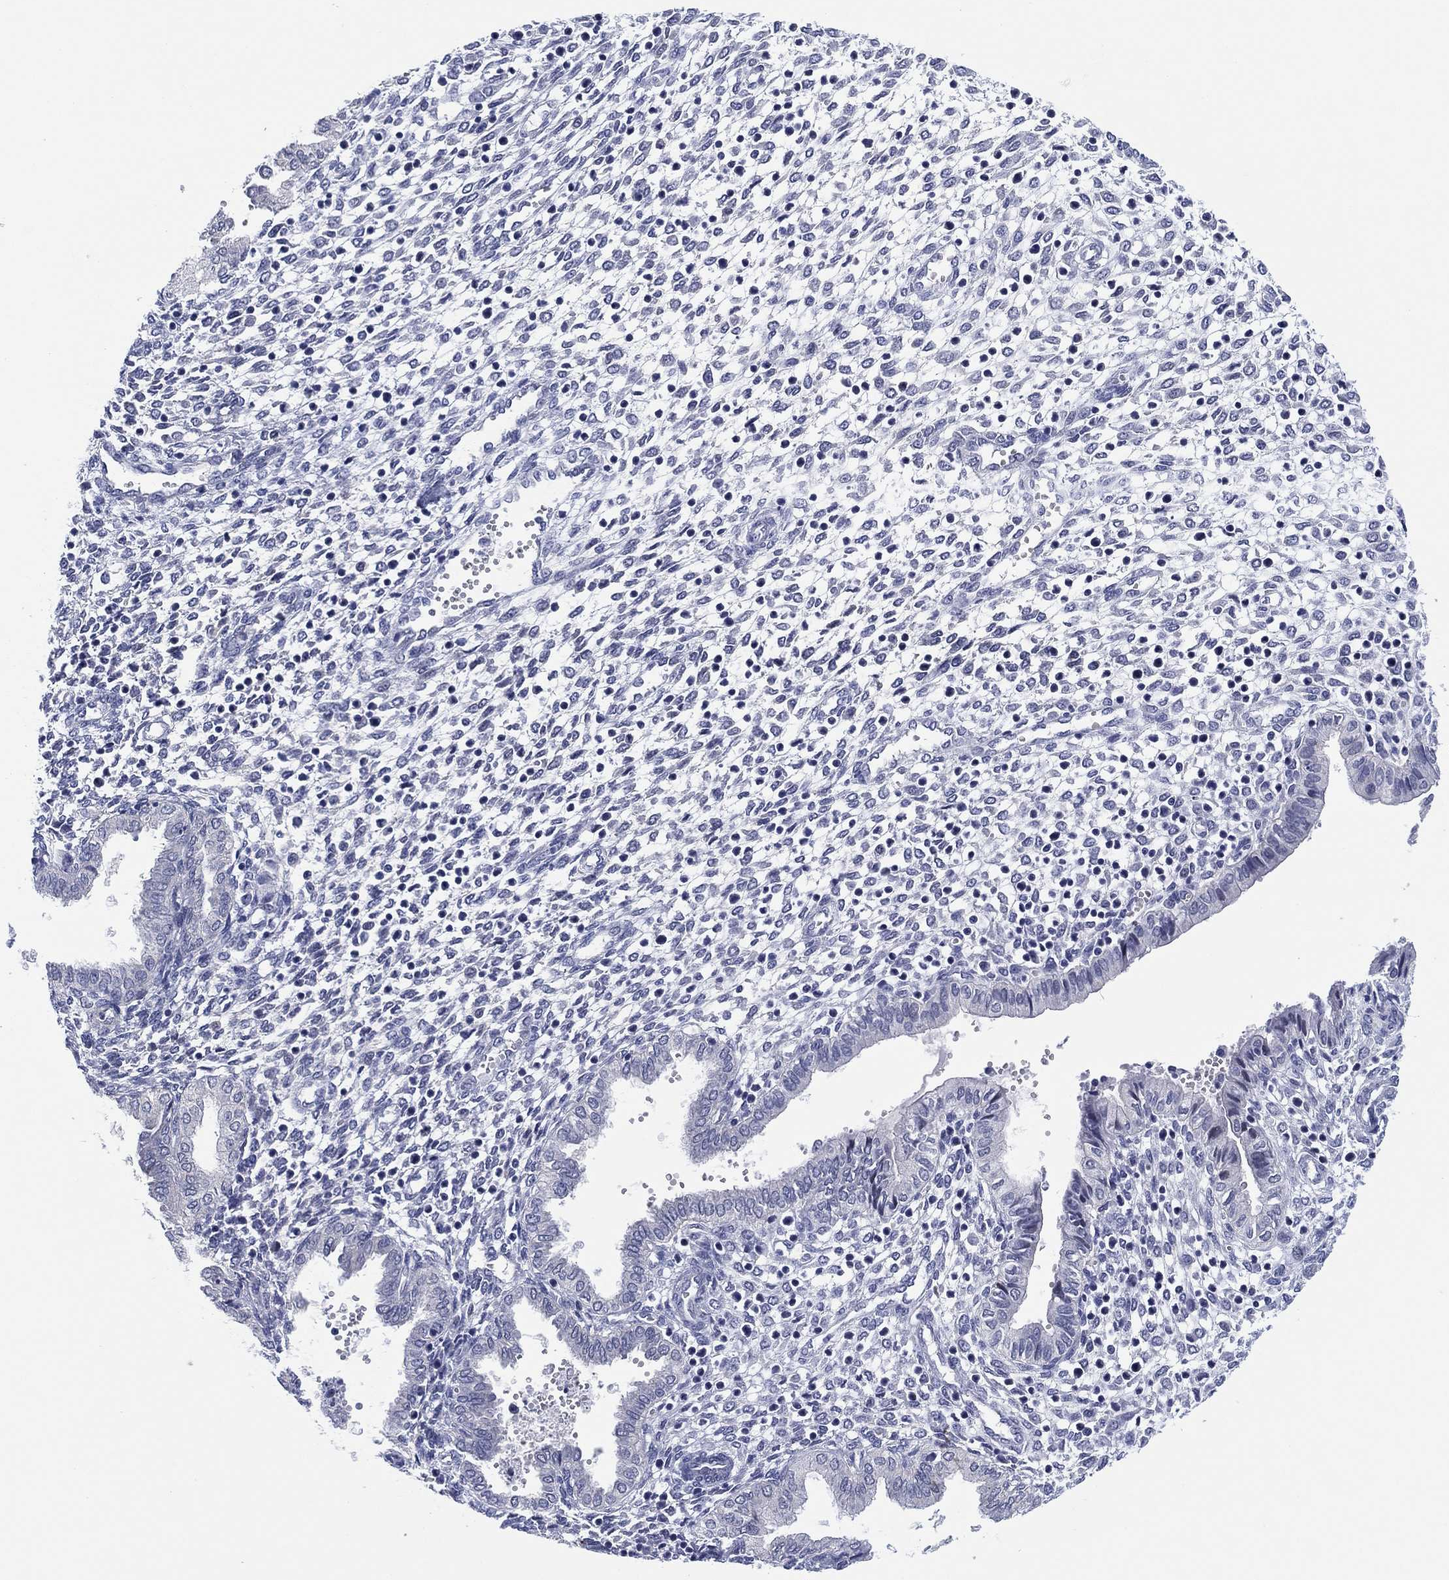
{"staining": {"intensity": "negative", "quantity": "none", "location": "none"}, "tissue": "endometrium", "cell_type": "Cells in endometrial stroma", "image_type": "normal", "snomed": [{"axis": "morphology", "description": "Normal tissue, NOS"}, {"axis": "topography", "description": "Endometrium"}], "caption": "The immunohistochemistry (IHC) image has no significant positivity in cells in endometrial stroma of endometrium. (DAB immunohistochemistry (IHC) visualized using brightfield microscopy, high magnification).", "gene": "CLIP3", "patient": {"sex": "female", "age": 43}}